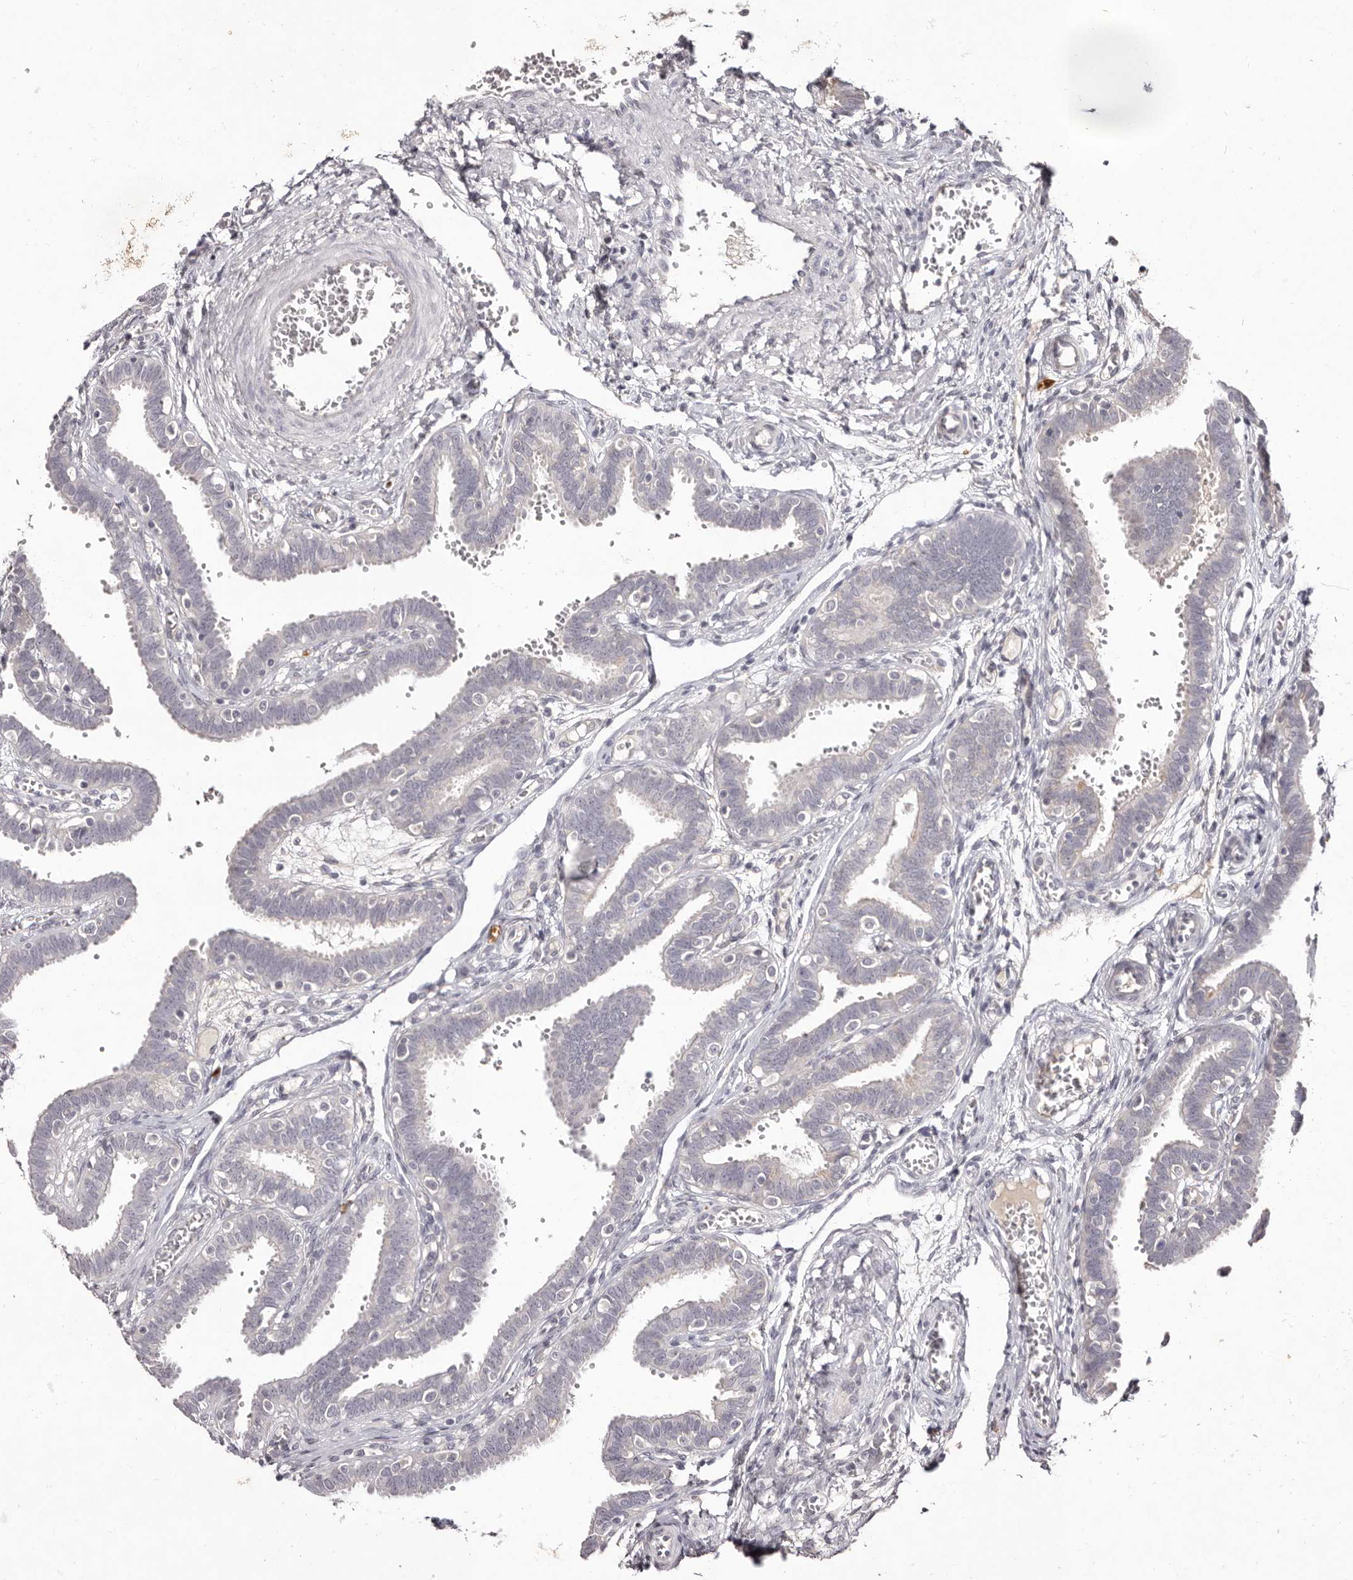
{"staining": {"intensity": "moderate", "quantity": "25%-75%", "location": "cytoplasmic/membranous"}, "tissue": "fallopian tube", "cell_type": "Glandular cells", "image_type": "normal", "snomed": [{"axis": "morphology", "description": "Normal tissue, NOS"}, {"axis": "topography", "description": "Fallopian tube"}, {"axis": "topography", "description": "Placenta"}], "caption": "The image reveals immunohistochemical staining of normal fallopian tube. There is moderate cytoplasmic/membranous staining is appreciated in about 25%-75% of glandular cells. (Stains: DAB in brown, nuclei in blue, Microscopy: brightfield microscopy at high magnification).", "gene": "SCUBE2", "patient": {"sex": "female", "age": 32}}